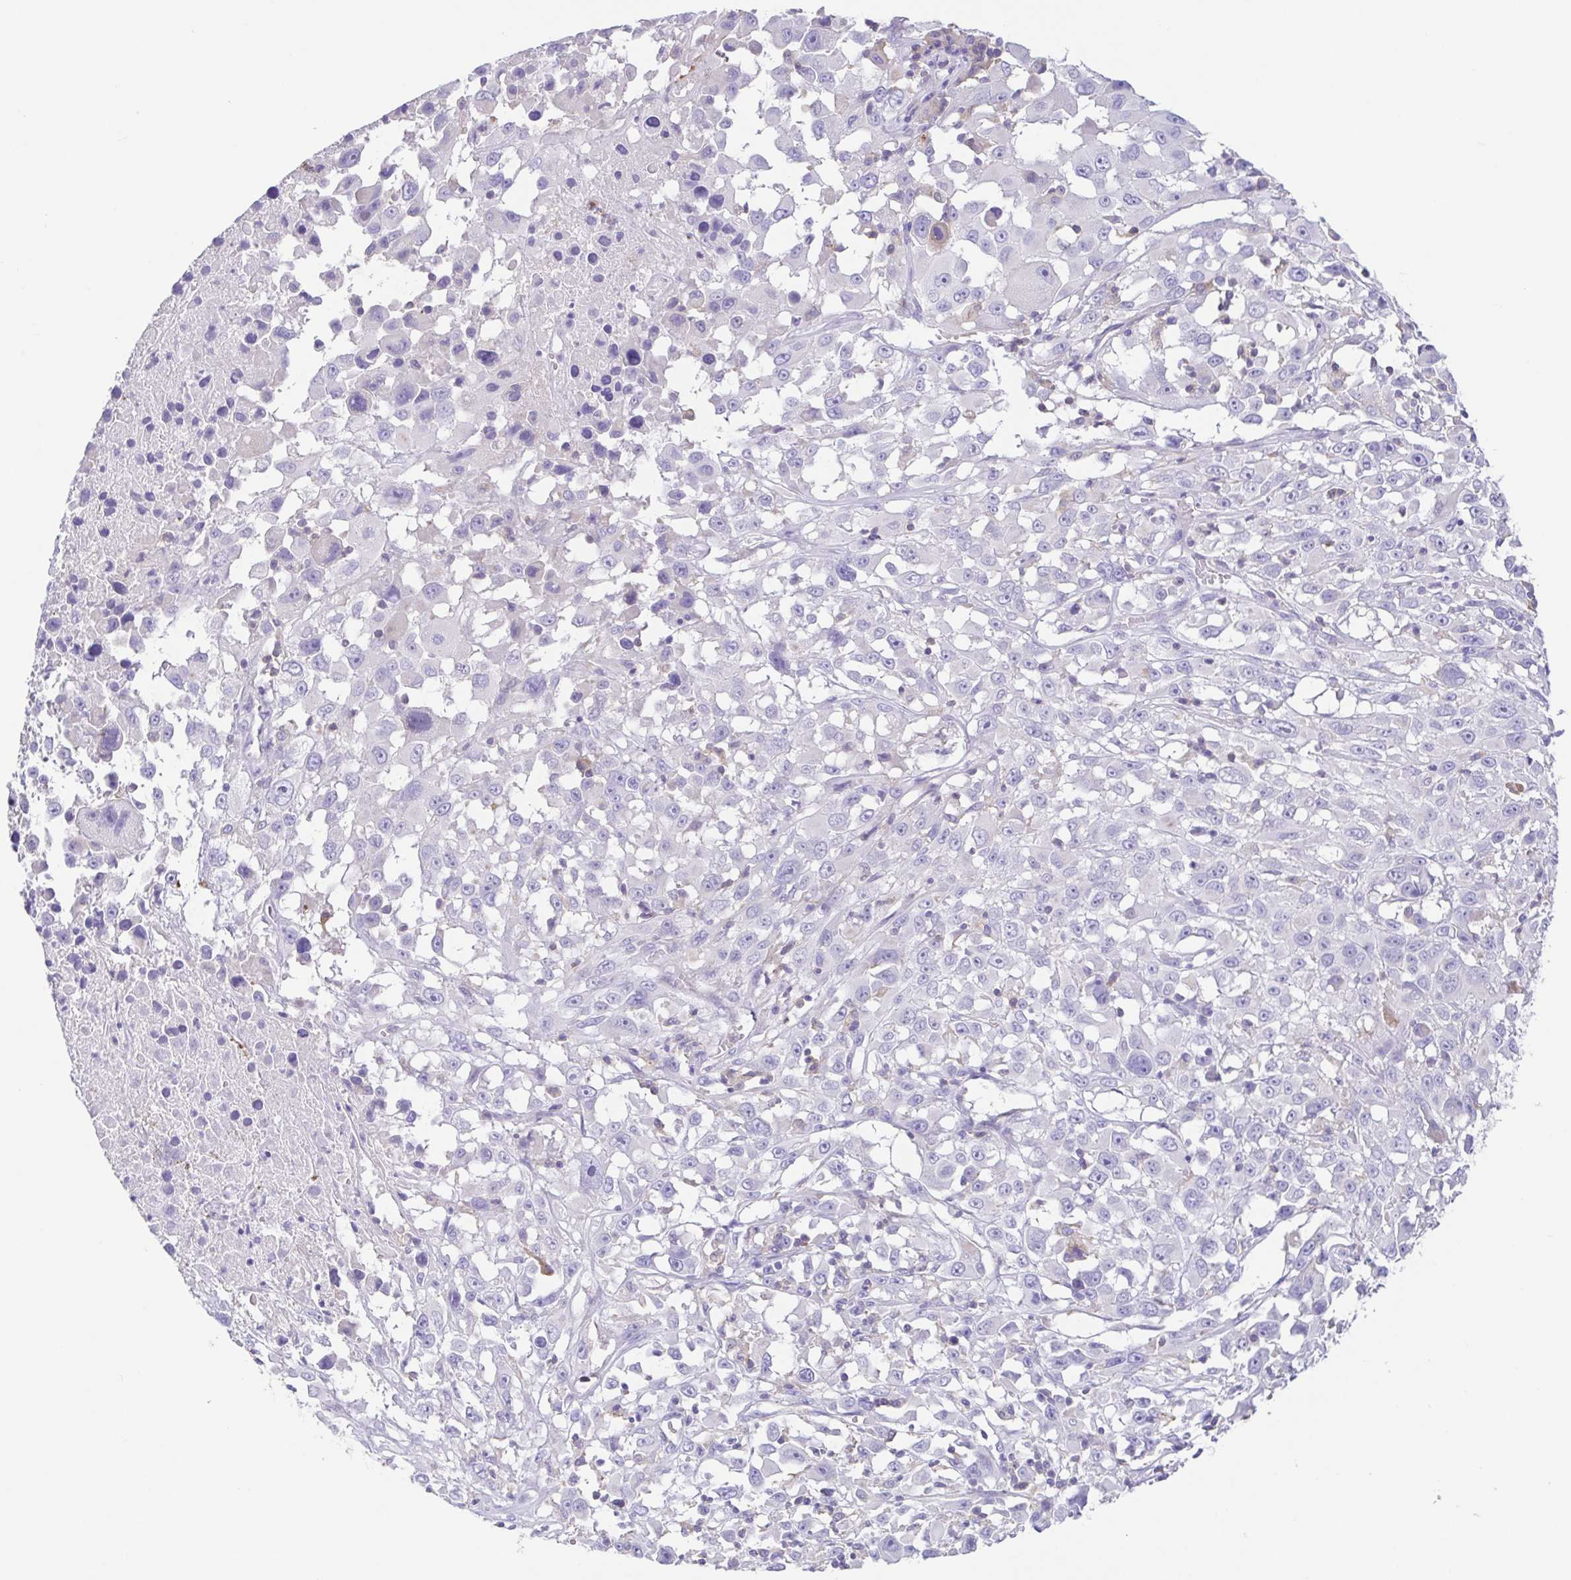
{"staining": {"intensity": "negative", "quantity": "none", "location": "none"}, "tissue": "melanoma", "cell_type": "Tumor cells", "image_type": "cancer", "snomed": [{"axis": "morphology", "description": "Malignant melanoma, Metastatic site"}, {"axis": "topography", "description": "Soft tissue"}], "caption": "This is a micrograph of immunohistochemistry staining of malignant melanoma (metastatic site), which shows no expression in tumor cells.", "gene": "ARPP21", "patient": {"sex": "male", "age": 50}}